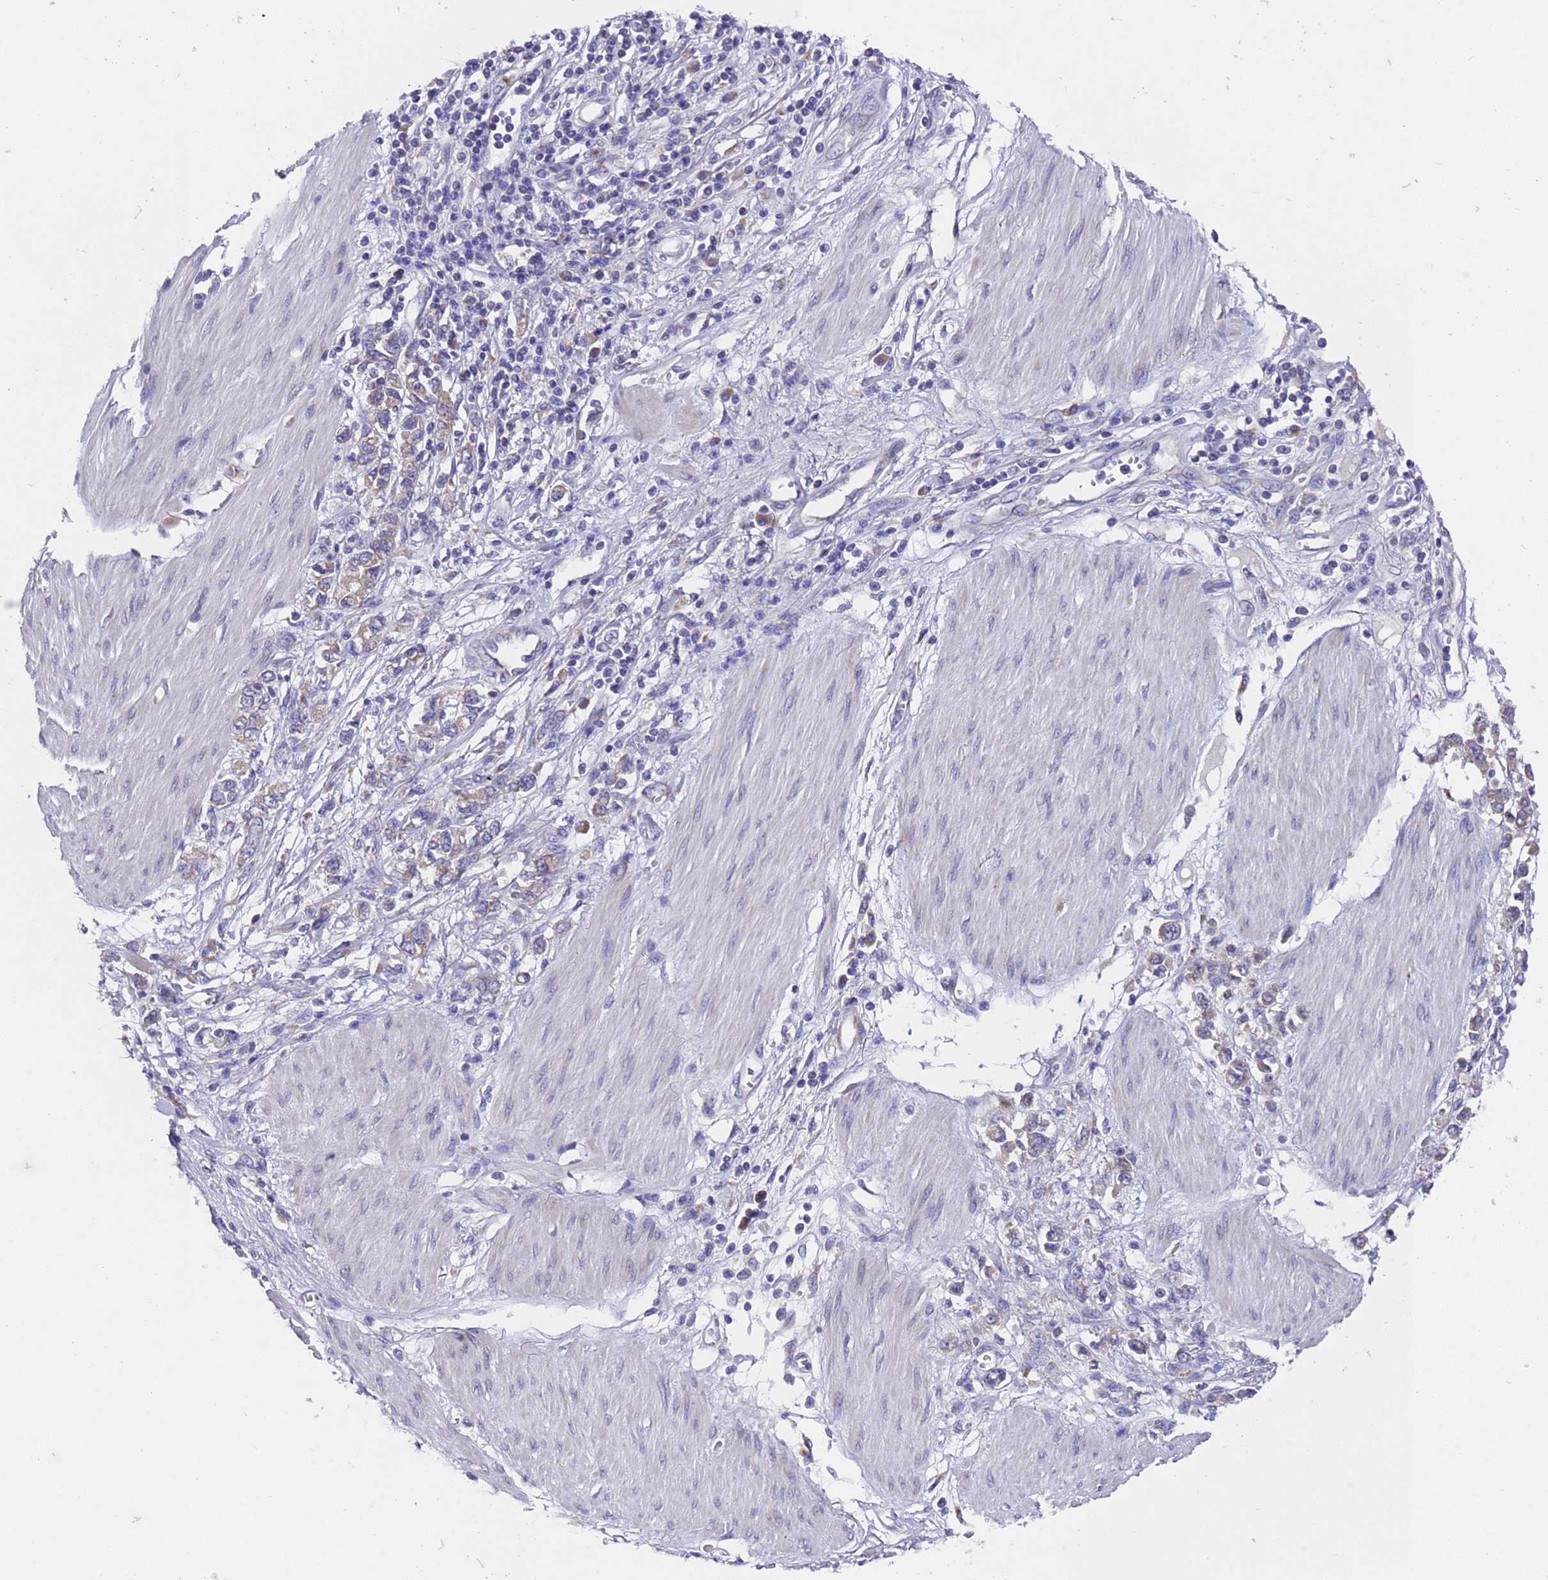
{"staining": {"intensity": "weak", "quantity": "25%-75%", "location": "cytoplasmic/membranous"}, "tissue": "stomach cancer", "cell_type": "Tumor cells", "image_type": "cancer", "snomed": [{"axis": "morphology", "description": "Adenocarcinoma, NOS"}, {"axis": "topography", "description": "Stomach"}], "caption": "The histopathology image exhibits a brown stain indicating the presence of a protein in the cytoplasmic/membranous of tumor cells in stomach adenocarcinoma.", "gene": "DCAF12L2", "patient": {"sex": "female", "age": 76}}